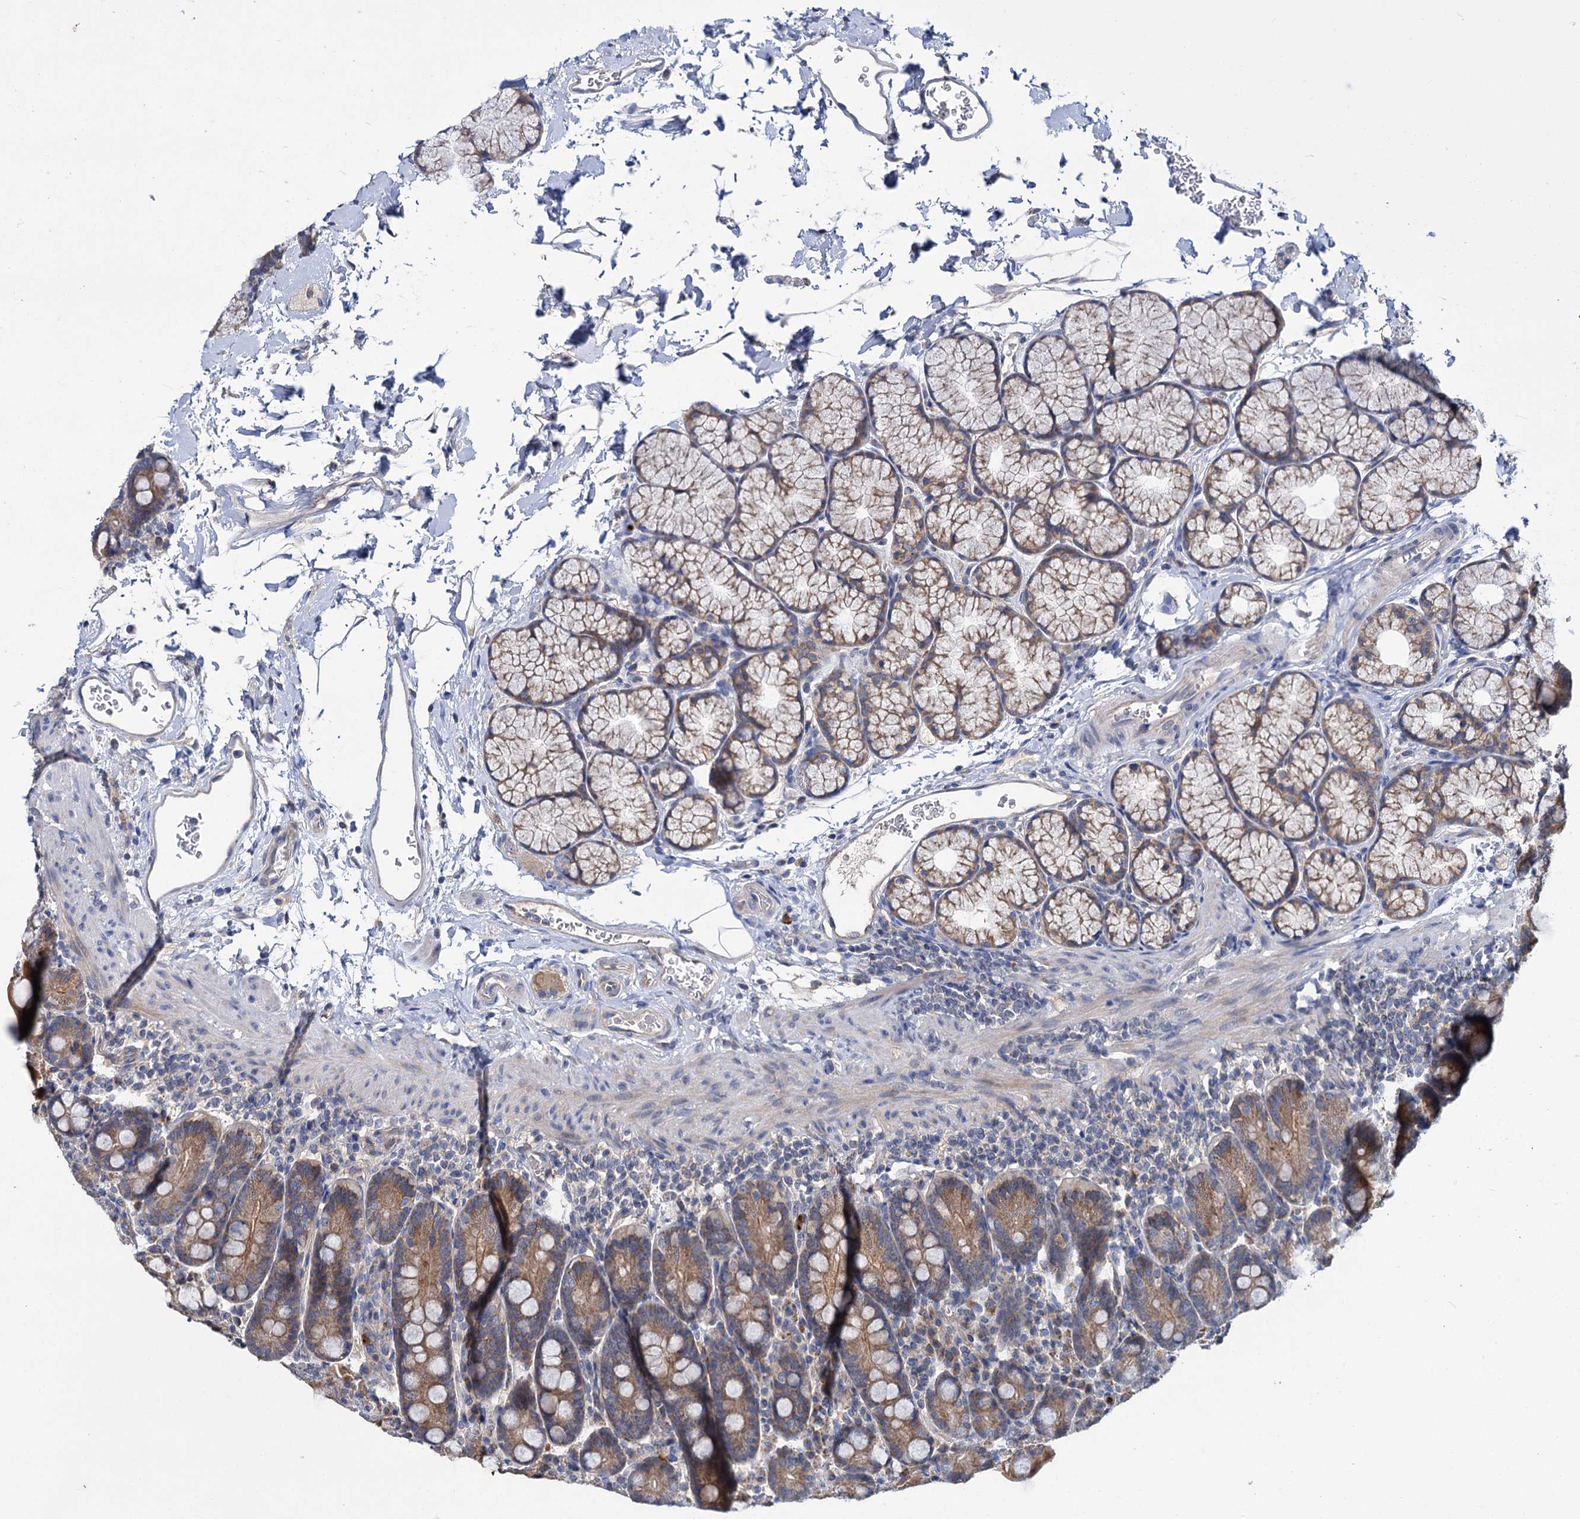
{"staining": {"intensity": "strong", "quantity": ">75%", "location": "cytoplasmic/membranous"}, "tissue": "duodenum", "cell_type": "Glandular cells", "image_type": "normal", "snomed": [{"axis": "morphology", "description": "Normal tissue, NOS"}, {"axis": "topography", "description": "Duodenum"}], "caption": "About >75% of glandular cells in benign human duodenum show strong cytoplasmic/membranous protein staining as visualized by brown immunohistochemical staining.", "gene": "DYNC2H1", "patient": {"sex": "male", "age": 35}}